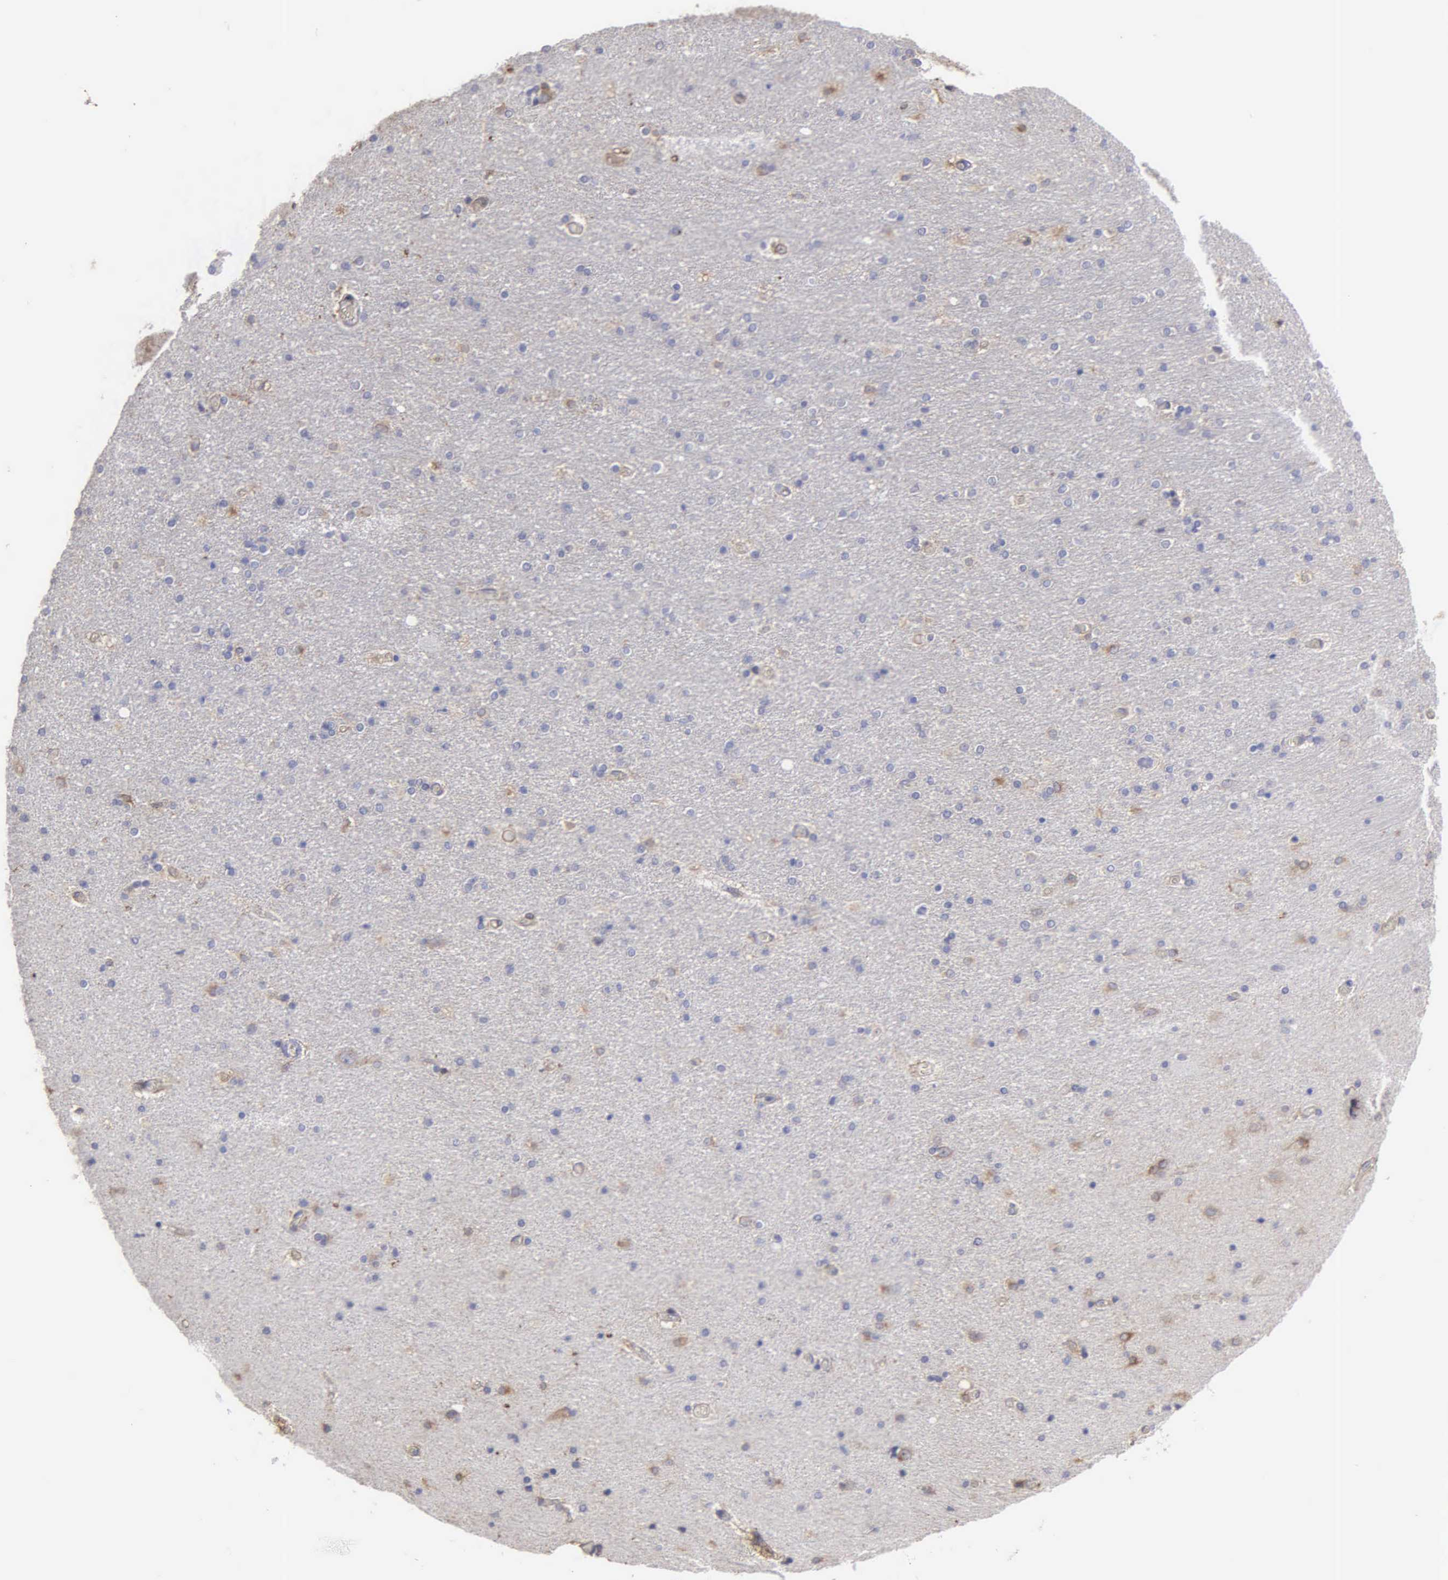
{"staining": {"intensity": "weak", "quantity": "25%-75%", "location": "cytoplasmic/membranous"}, "tissue": "hippocampus", "cell_type": "Glial cells", "image_type": "normal", "snomed": [{"axis": "morphology", "description": "Normal tissue, NOS"}, {"axis": "topography", "description": "Hippocampus"}], "caption": "The histopathology image reveals staining of benign hippocampus, revealing weak cytoplasmic/membranous protein positivity (brown color) within glial cells. Nuclei are stained in blue.", "gene": "LIN52", "patient": {"sex": "female", "age": 54}}